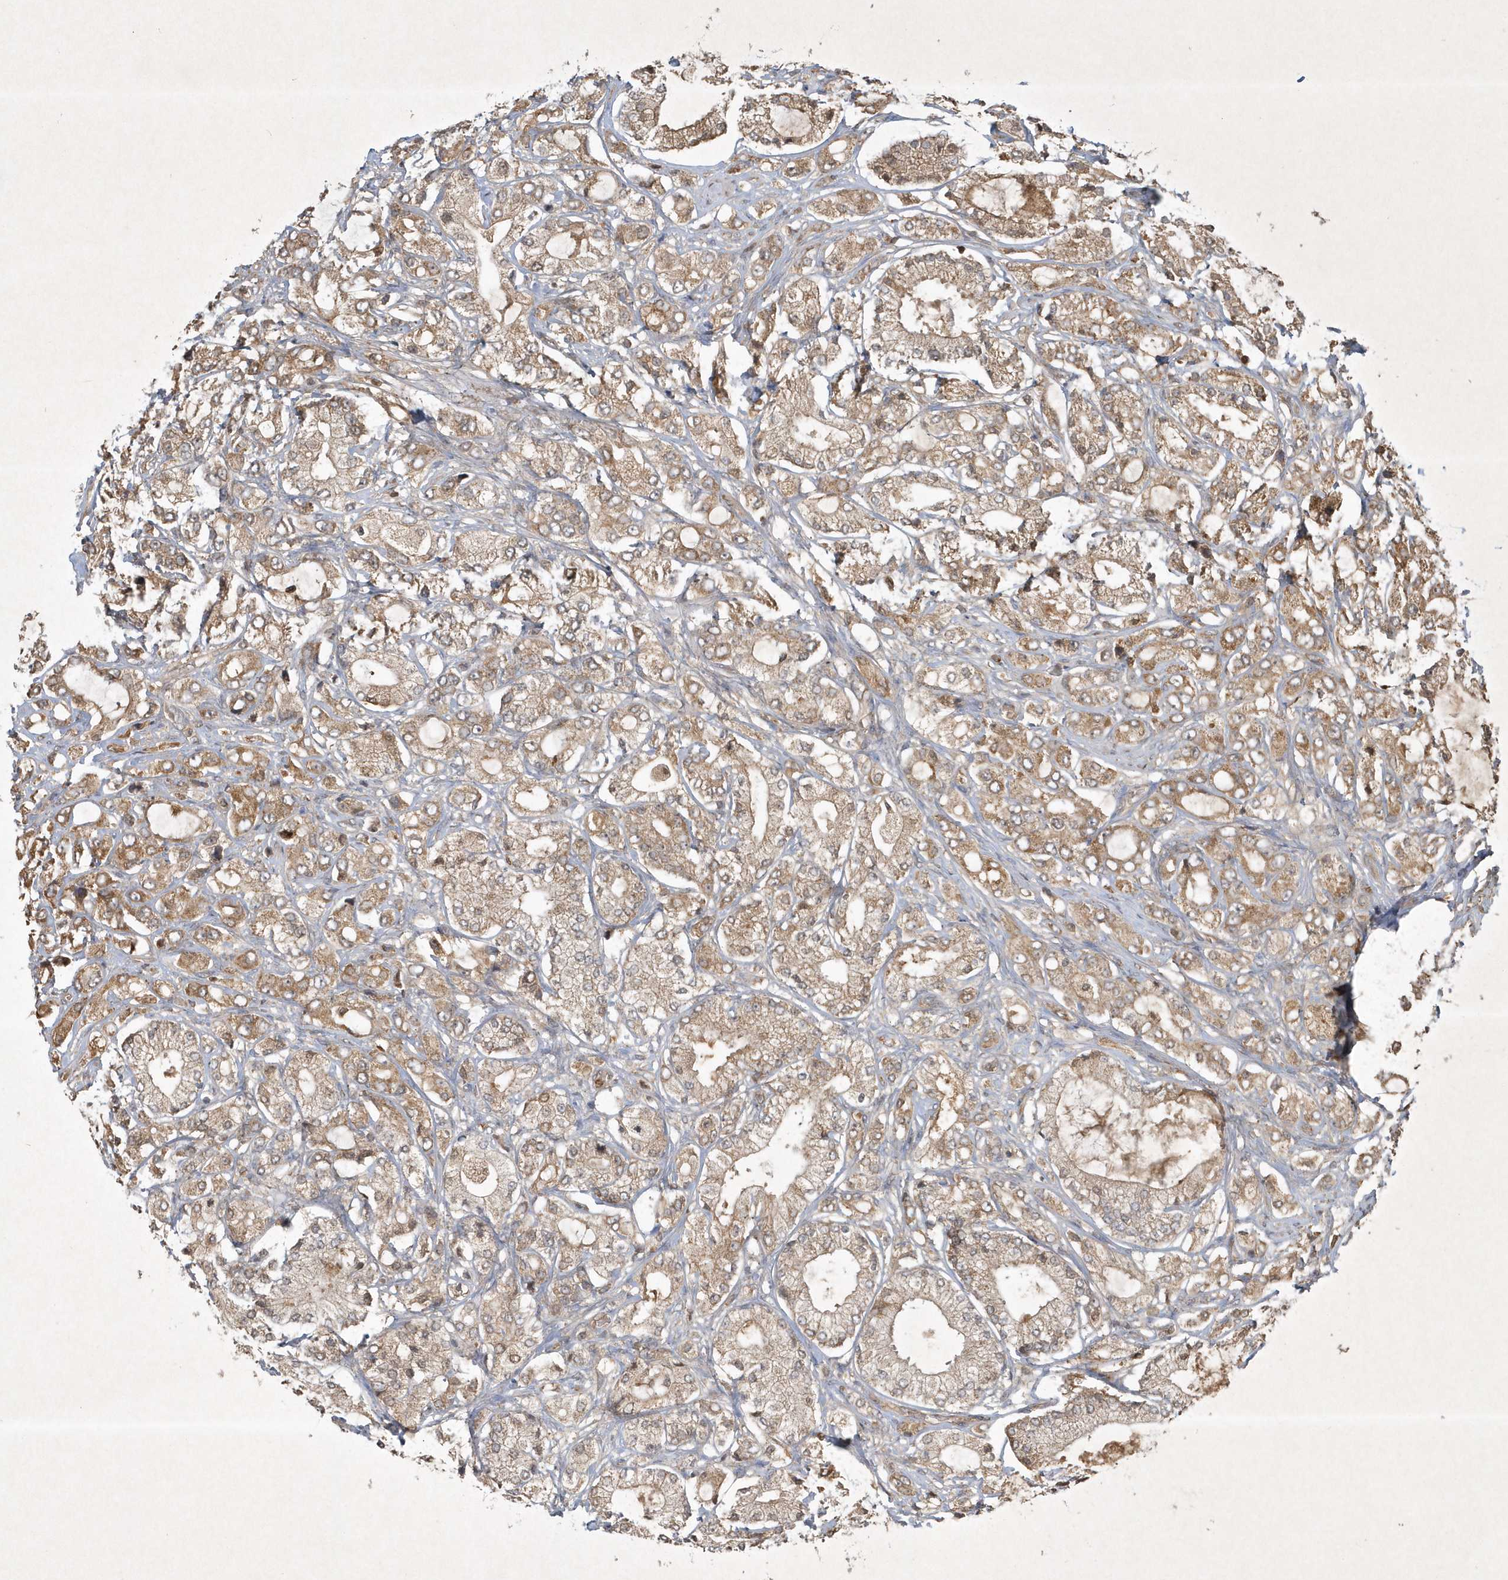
{"staining": {"intensity": "weak", "quantity": "25%-75%", "location": "cytoplasmic/membranous"}, "tissue": "prostate cancer", "cell_type": "Tumor cells", "image_type": "cancer", "snomed": [{"axis": "morphology", "description": "Adenocarcinoma, High grade"}, {"axis": "topography", "description": "Prostate"}], "caption": "This histopathology image exhibits high-grade adenocarcinoma (prostate) stained with immunohistochemistry to label a protein in brown. The cytoplasmic/membranous of tumor cells show weak positivity for the protein. Nuclei are counter-stained blue.", "gene": "PLTP", "patient": {"sex": "male", "age": 65}}